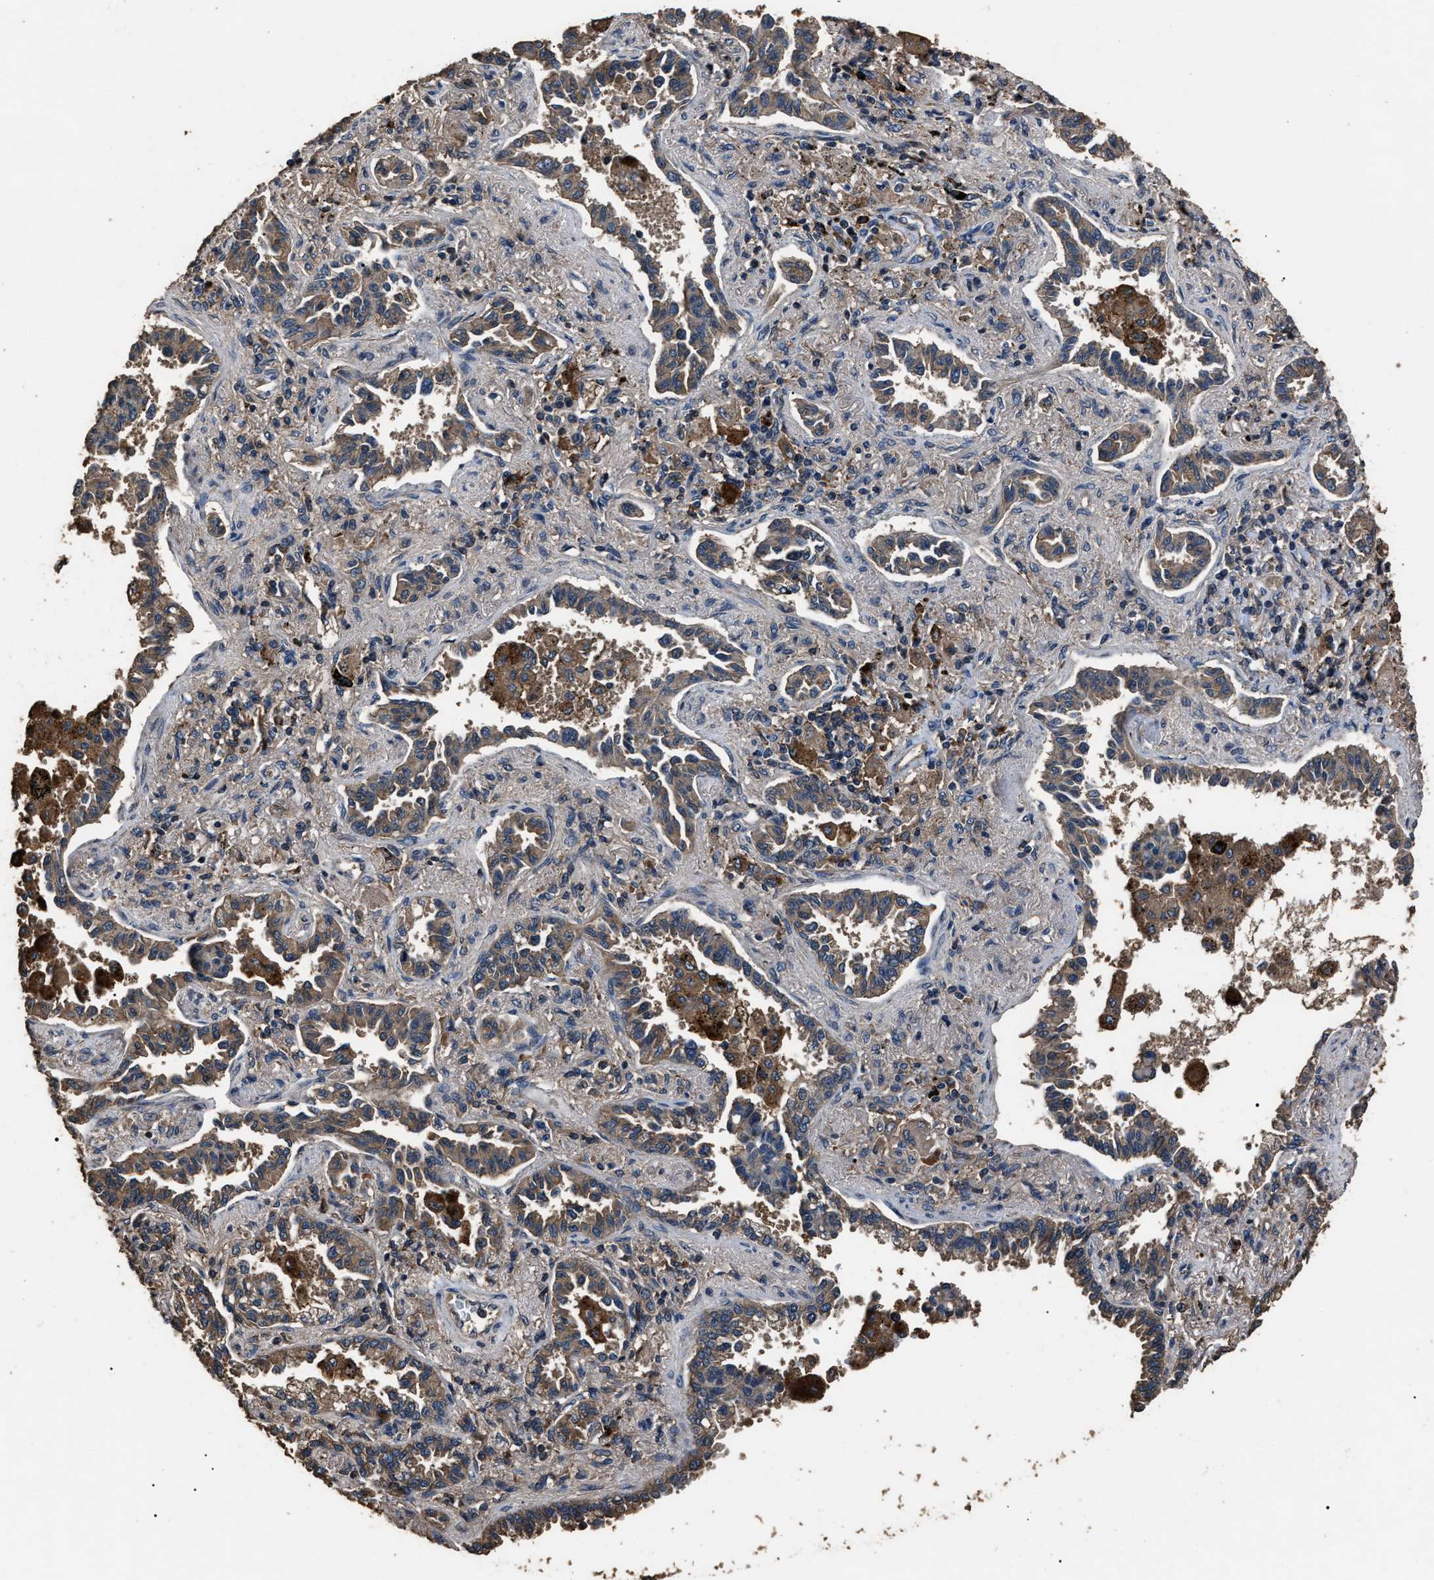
{"staining": {"intensity": "moderate", "quantity": ">75%", "location": "cytoplasmic/membranous"}, "tissue": "lung cancer", "cell_type": "Tumor cells", "image_type": "cancer", "snomed": [{"axis": "morphology", "description": "Normal tissue, NOS"}, {"axis": "morphology", "description": "Adenocarcinoma, NOS"}, {"axis": "topography", "description": "Lung"}], "caption": "Human lung cancer stained for a protein (brown) shows moderate cytoplasmic/membranous positive positivity in about >75% of tumor cells.", "gene": "RNF216", "patient": {"sex": "male", "age": 59}}